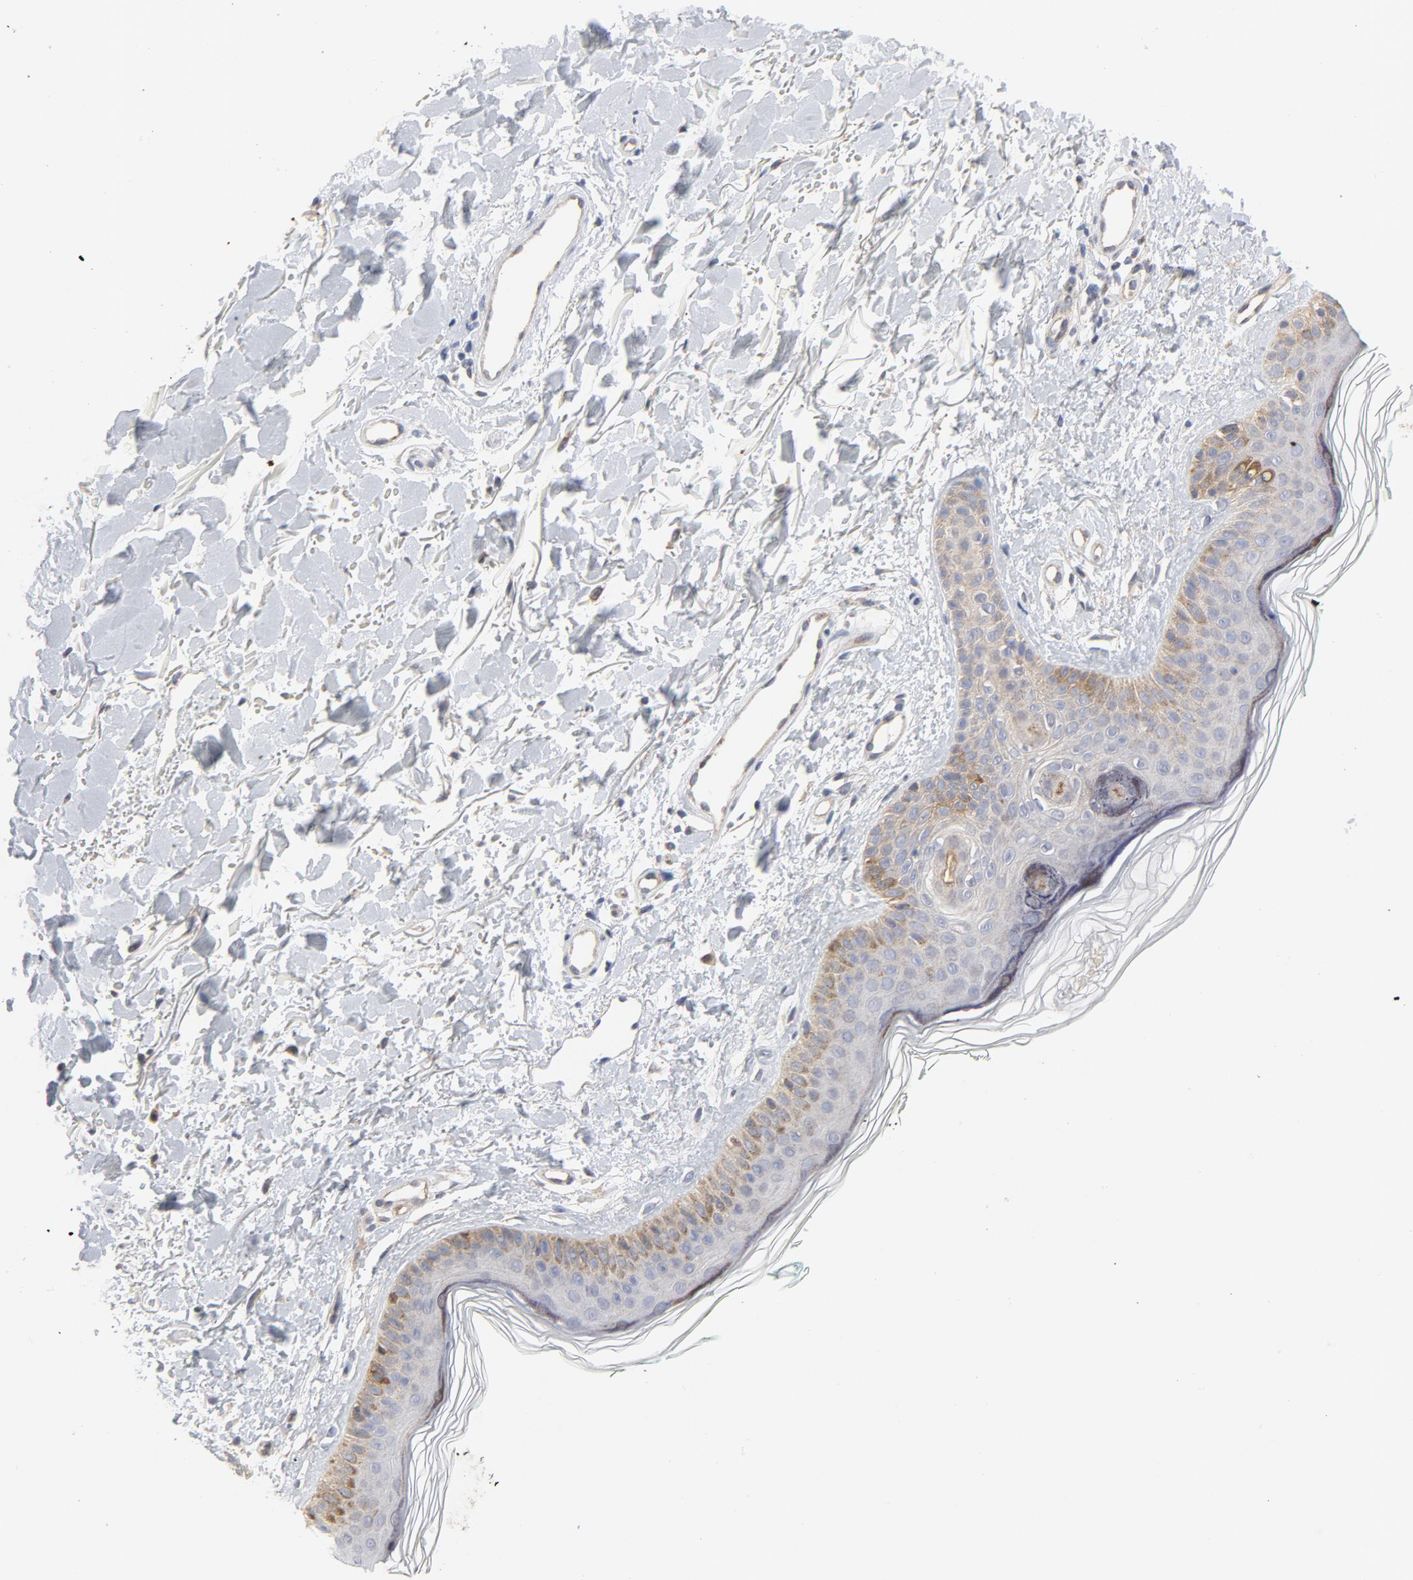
{"staining": {"intensity": "weak", "quantity": ">75%", "location": "cytoplasmic/membranous"}, "tissue": "skin", "cell_type": "Fibroblasts", "image_type": "normal", "snomed": [{"axis": "morphology", "description": "Normal tissue, NOS"}, {"axis": "topography", "description": "Skin"}], "caption": "DAB (3,3'-diaminobenzidine) immunohistochemical staining of normal skin shows weak cytoplasmic/membranous protein staining in about >75% of fibroblasts. (DAB (3,3'-diaminobenzidine) IHC with brightfield microscopy, high magnification).", "gene": "RAPGEF4", "patient": {"sex": "male", "age": 71}}